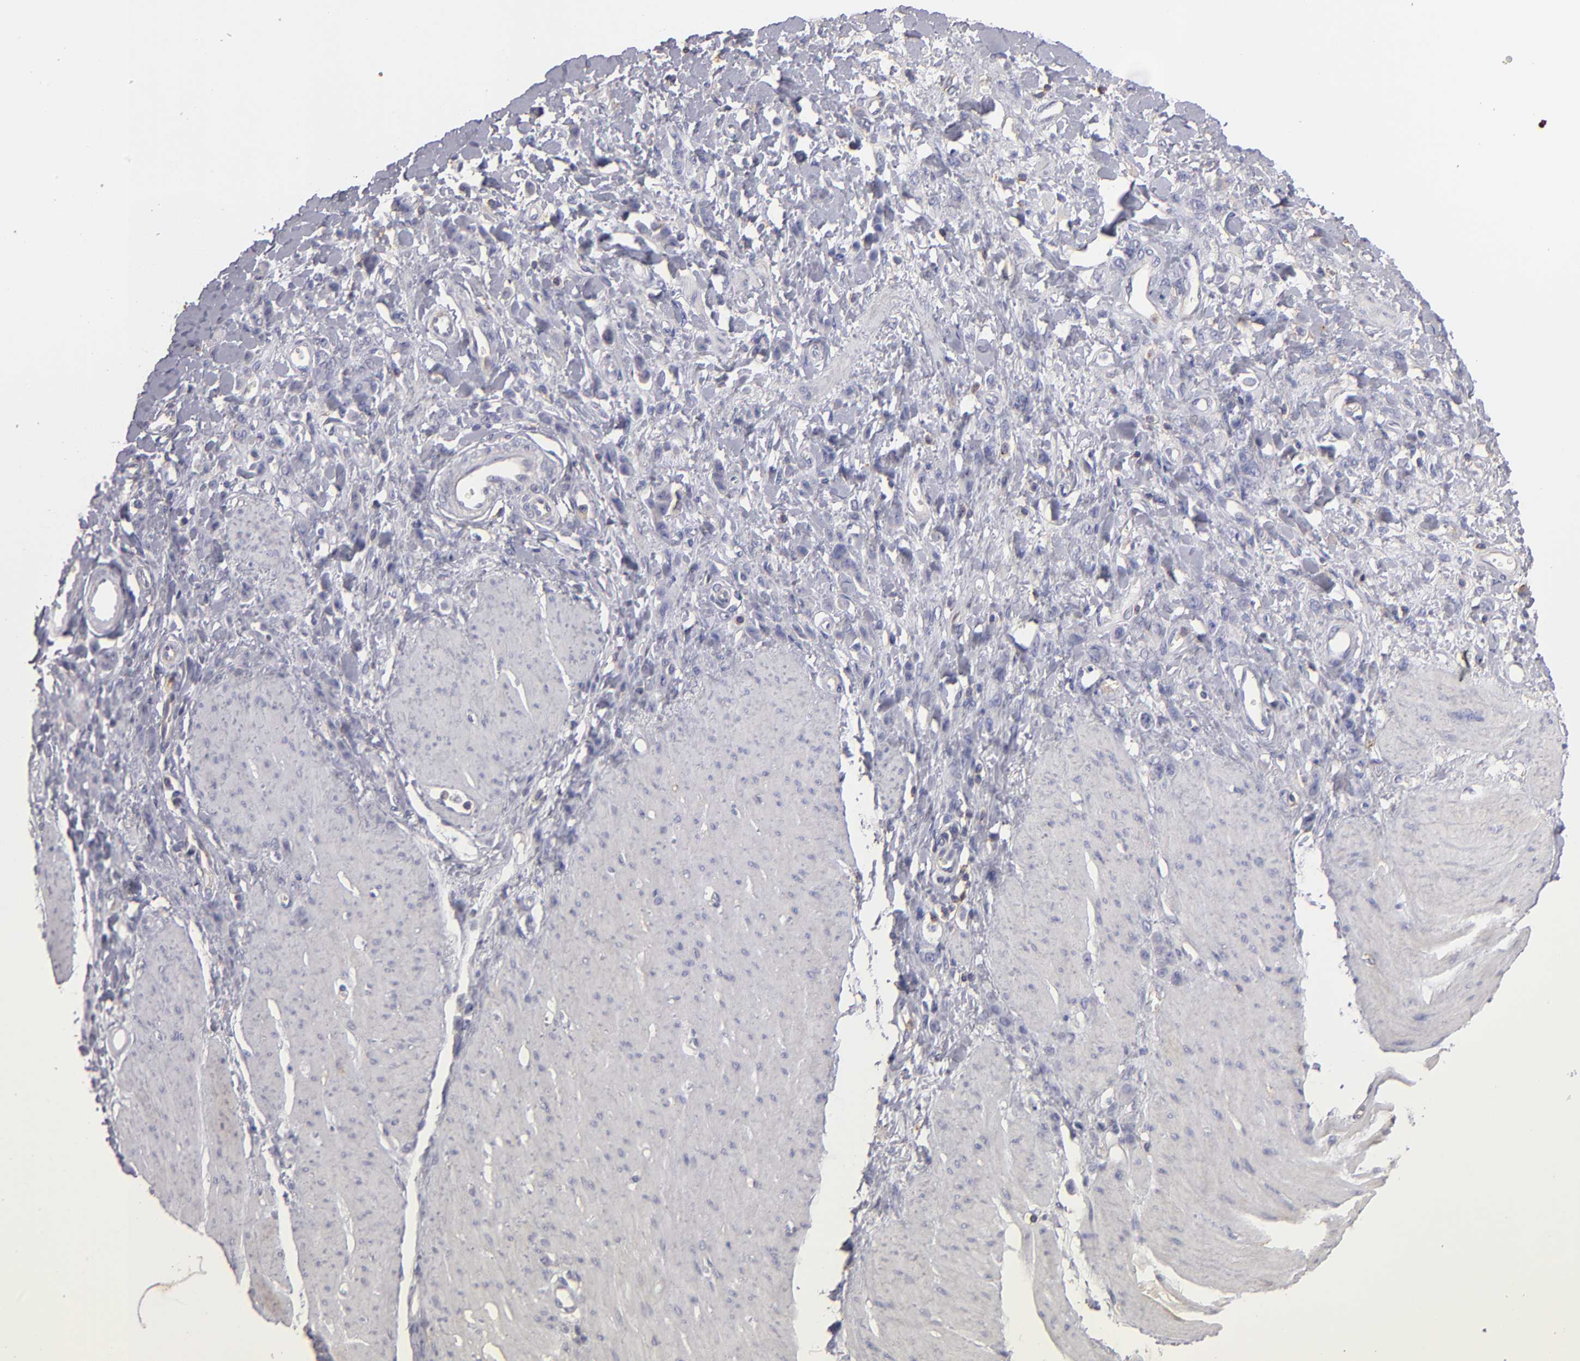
{"staining": {"intensity": "negative", "quantity": "none", "location": "none"}, "tissue": "stomach cancer", "cell_type": "Tumor cells", "image_type": "cancer", "snomed": [{"axis": "morphology", "description": "Normal tissue, NOS"}, {"axis": "morphology", "description": "Adenocarcinoma, NOS"}, {"axis": "topography", "description": "Stomach"}], "caption": "A photomicrograph of stomach cancer (adenocarcinoma) stained for a protein reveals no brown staining in tumor cells. The staining is performed using DAB (3,3'-diaminobenzidine) brown chromogen with nuclei counter-stained in using hematoxylin.", "gene": "ABCB1", "patient": {"sex": "male", "age": 82}}